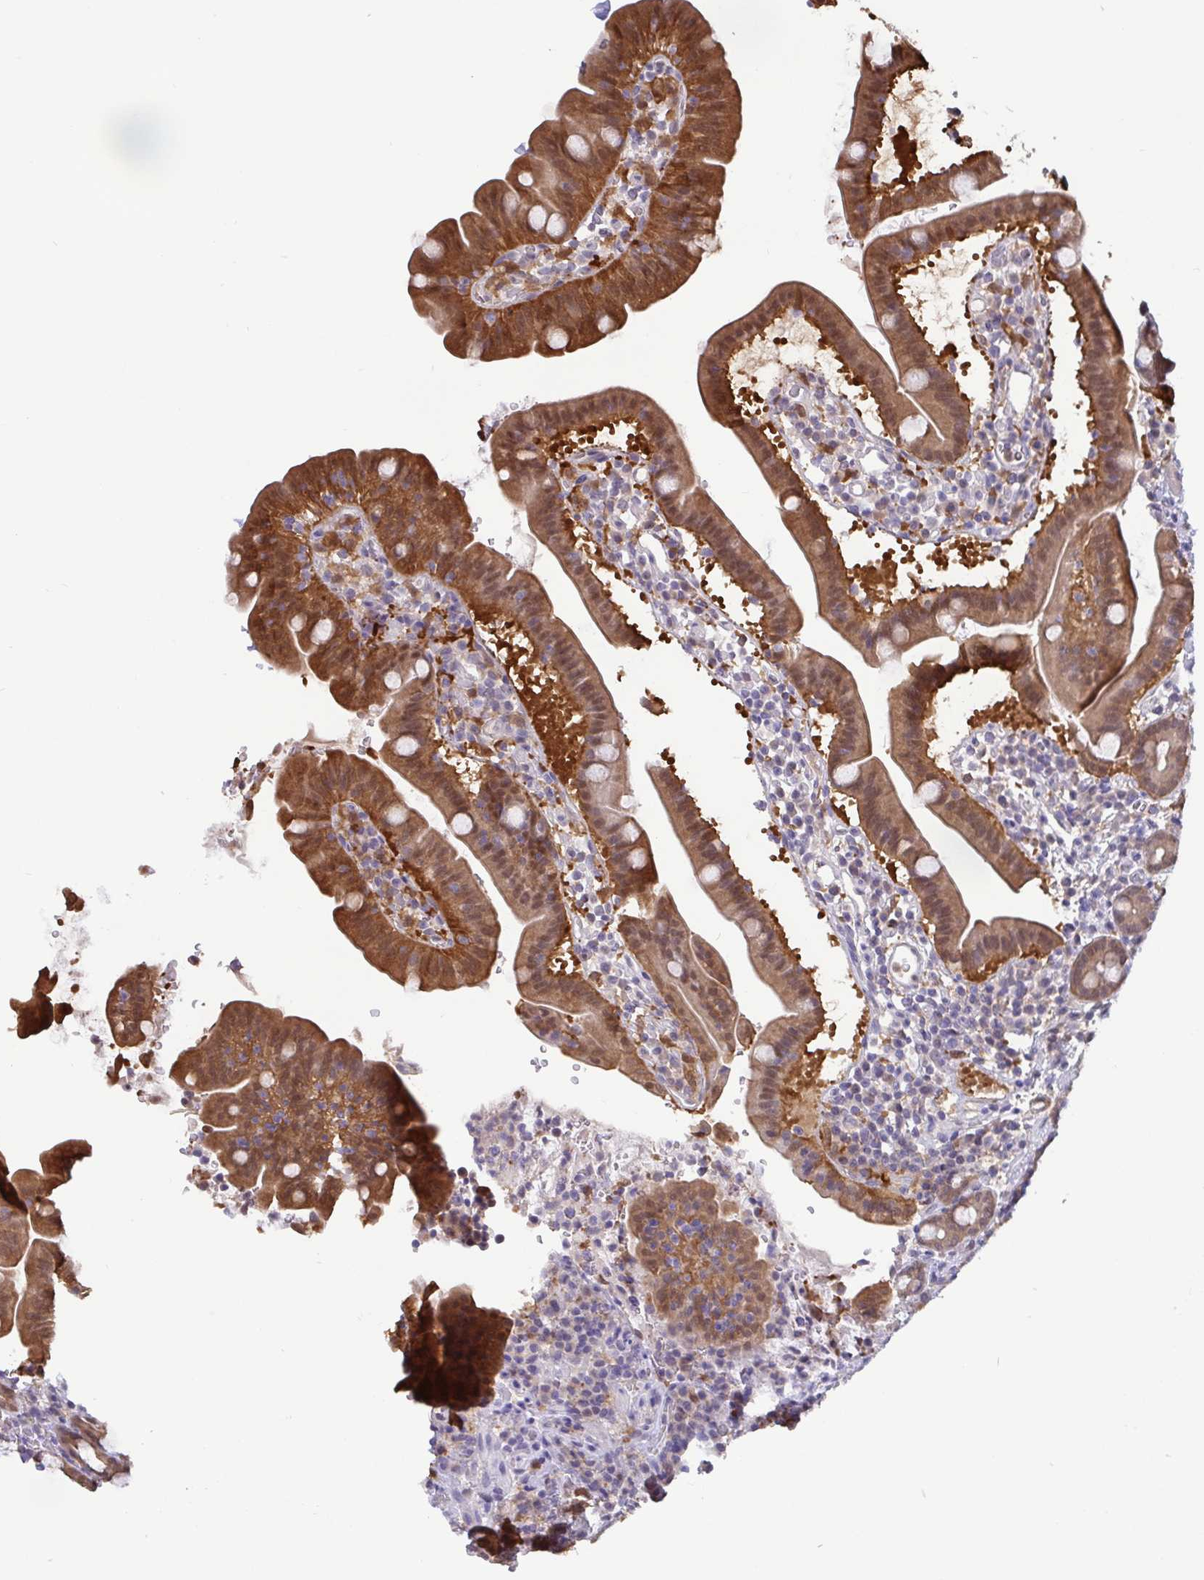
{"staining": {"intensity": "strong", "quantity": ">75%", "location": "cytoplasmic/membranous"}, "tissue": "small intestine", "cell_type": "Glandular cells", "image_type": "normal", "snomed": [{"axis": "morphology", "description": "Normal tissue, NOS"}, {"axis": "topography", "description": "Small intestine"}], "caption": "Immunohistochemistry (IHC) (DAB (3,3'-diaminobenzidine)) staining of normal human small intestine demonstrates strong cytoplasmic/membranous protein positivity in about >75% of glandular cells. (Stains: DAB in brown, nuclei in blue, Microscopy: brightfield microscopy at high magnification).", "gene": "IDH1", "patient": {"sex": "male", "age": 26}}